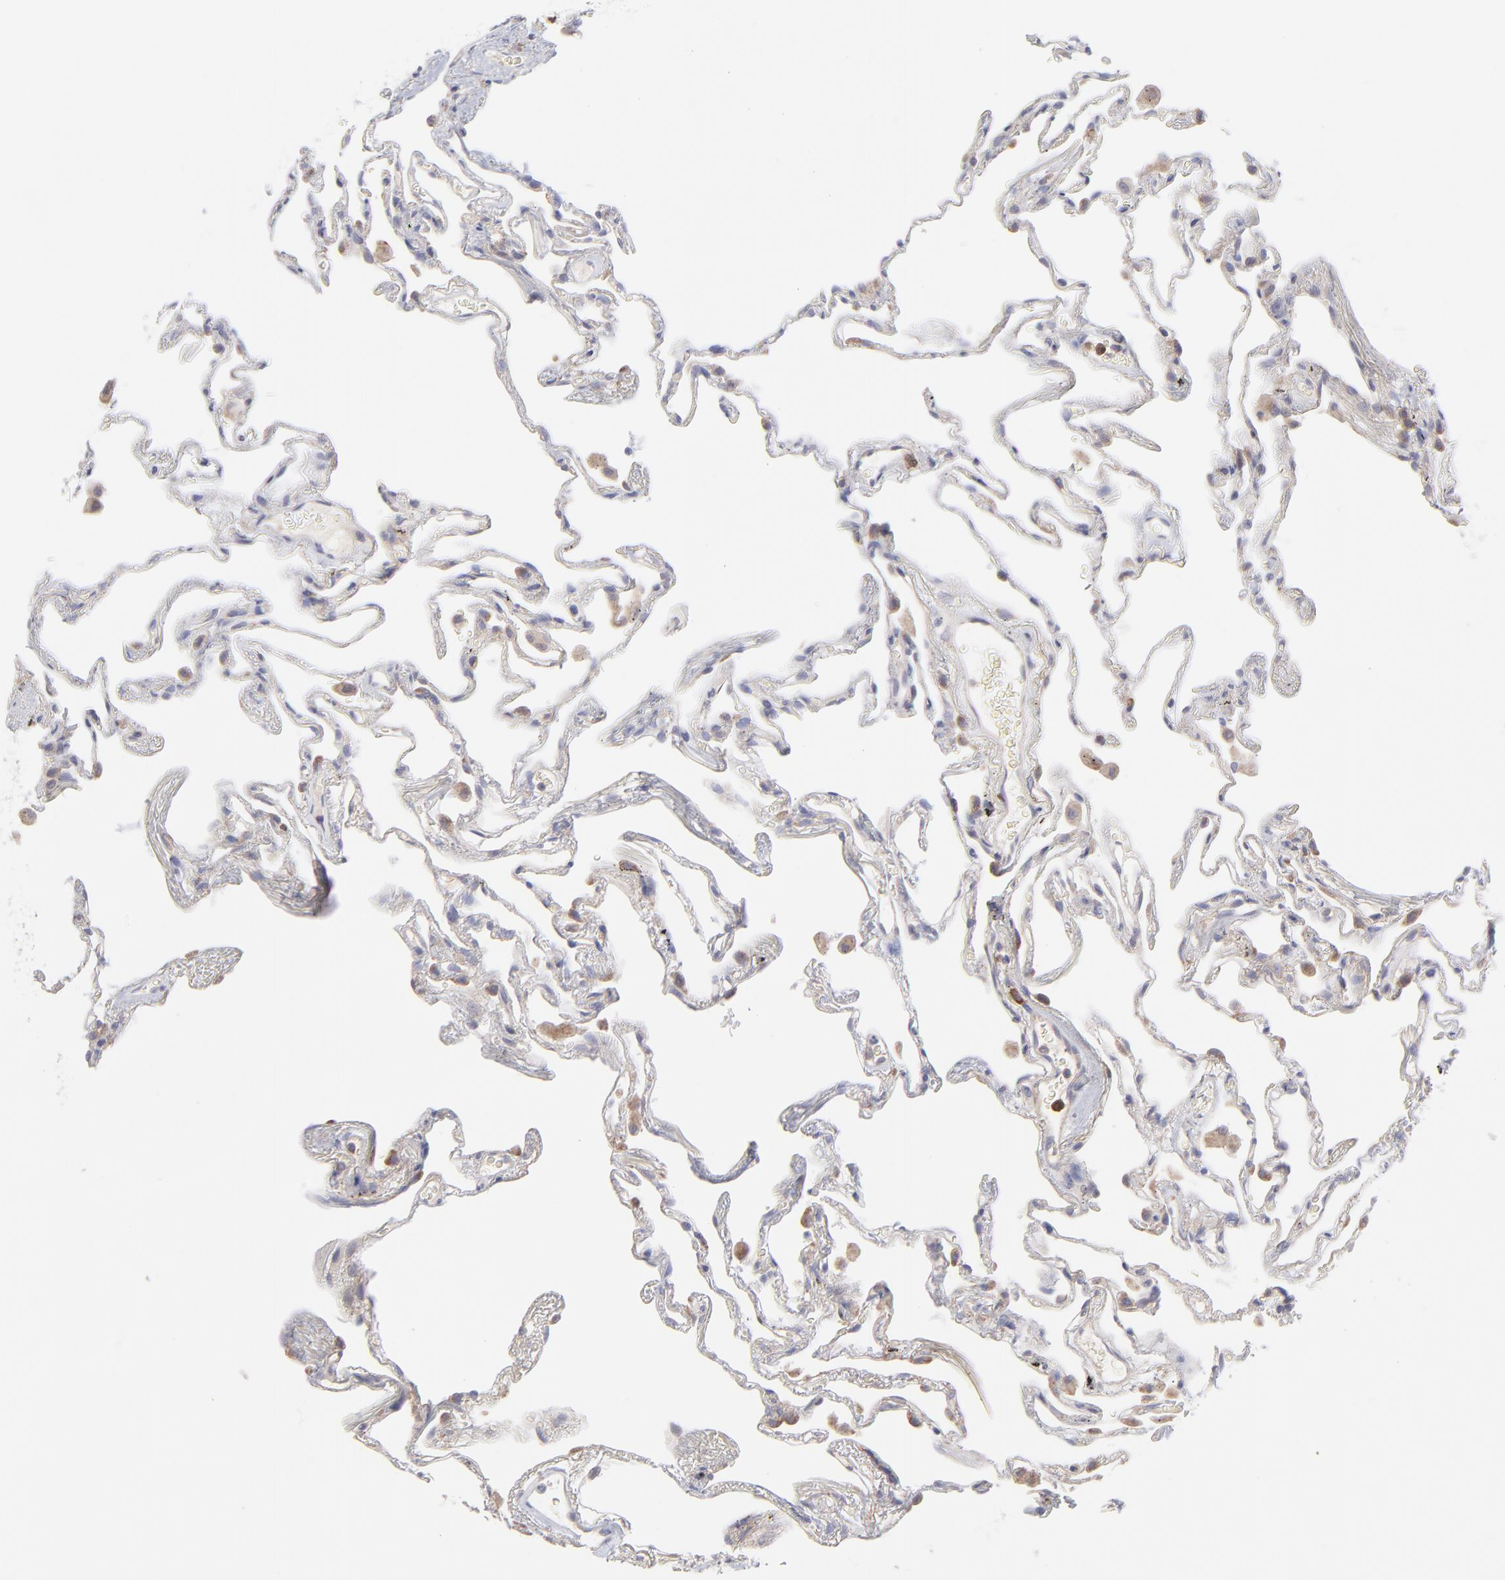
{"staining": {"intensity": "negative", "quantity": "none", "location": "none"}, "tissue": "lung", "cell_type": "Alveolar cells", "image_type": "normal", "snomed": [{"axis": "morphology", "description": "Normal tissue, NOS"}, {"axis": "morphology", "description": "Inflammation, NOS"}, {"axis": "topography", "description": "Lung"}], "caption": "This is an immunohistochemistry micrograph of benign human lung. There is no staining in alveolar cells.", "gene": "RPLP0", "patient": {"sex": "male", "age": 69}}